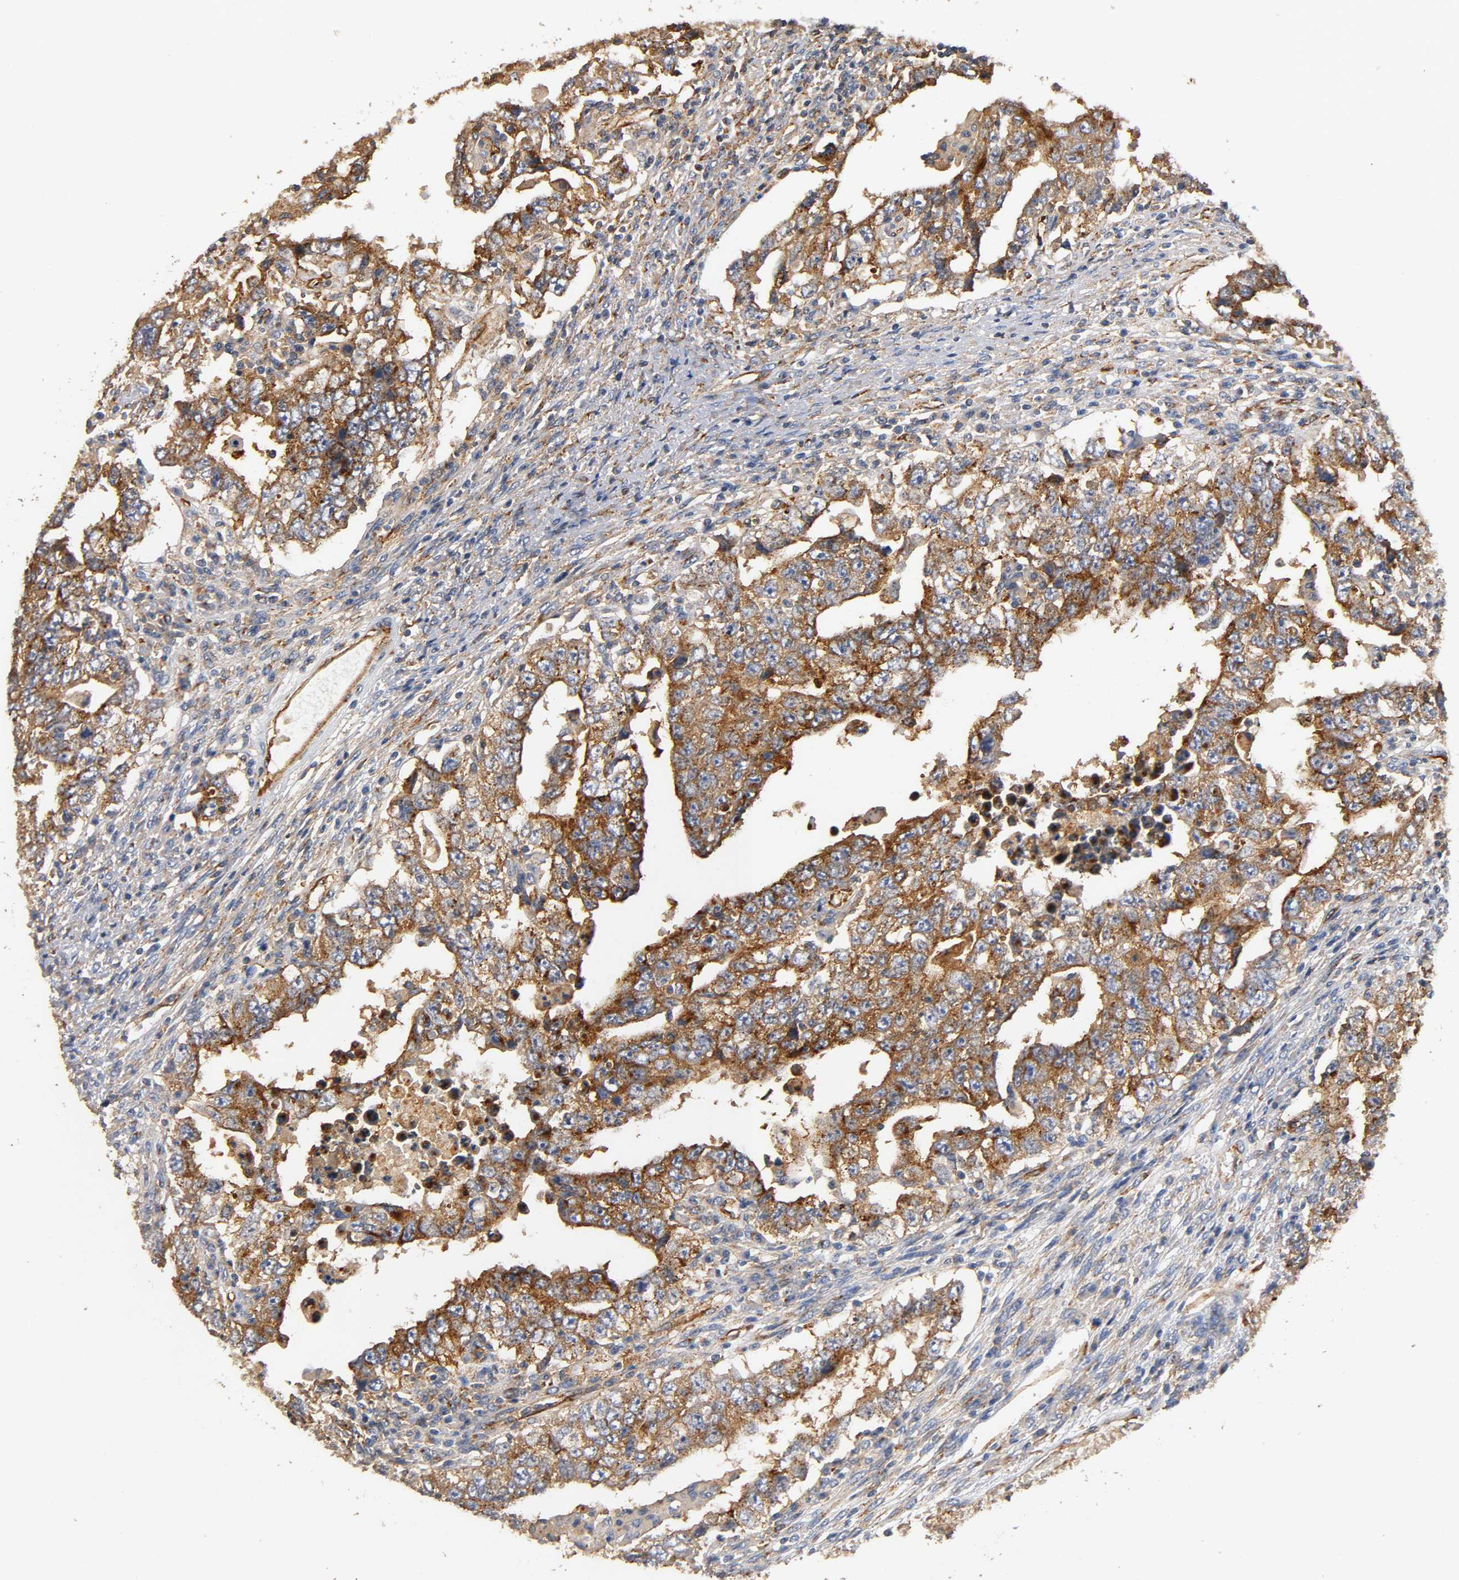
{"staining": {"intensity": "strong", "quantity": ">75%", "location": "cytoplasmic/membranous"}, "tissue": "testis cancer", "cell_type": "Tumor cells", "image_type": "cancer", "snomed": [{"axis": "morphology", "description": "Carcinoma, Embryonal, NOS"}, {"axis": "topography", "description": "Testis"}], "caption": "The immunohistochemical stain shows strong cytoplasmic/membranous expression in tumor cells of embryonal carcinoma (testis) tissue. (IHC, brightfield microscopy, high magnification).", "gene": "IFITM3", "patient": {"sex": "male", "age": 26}}